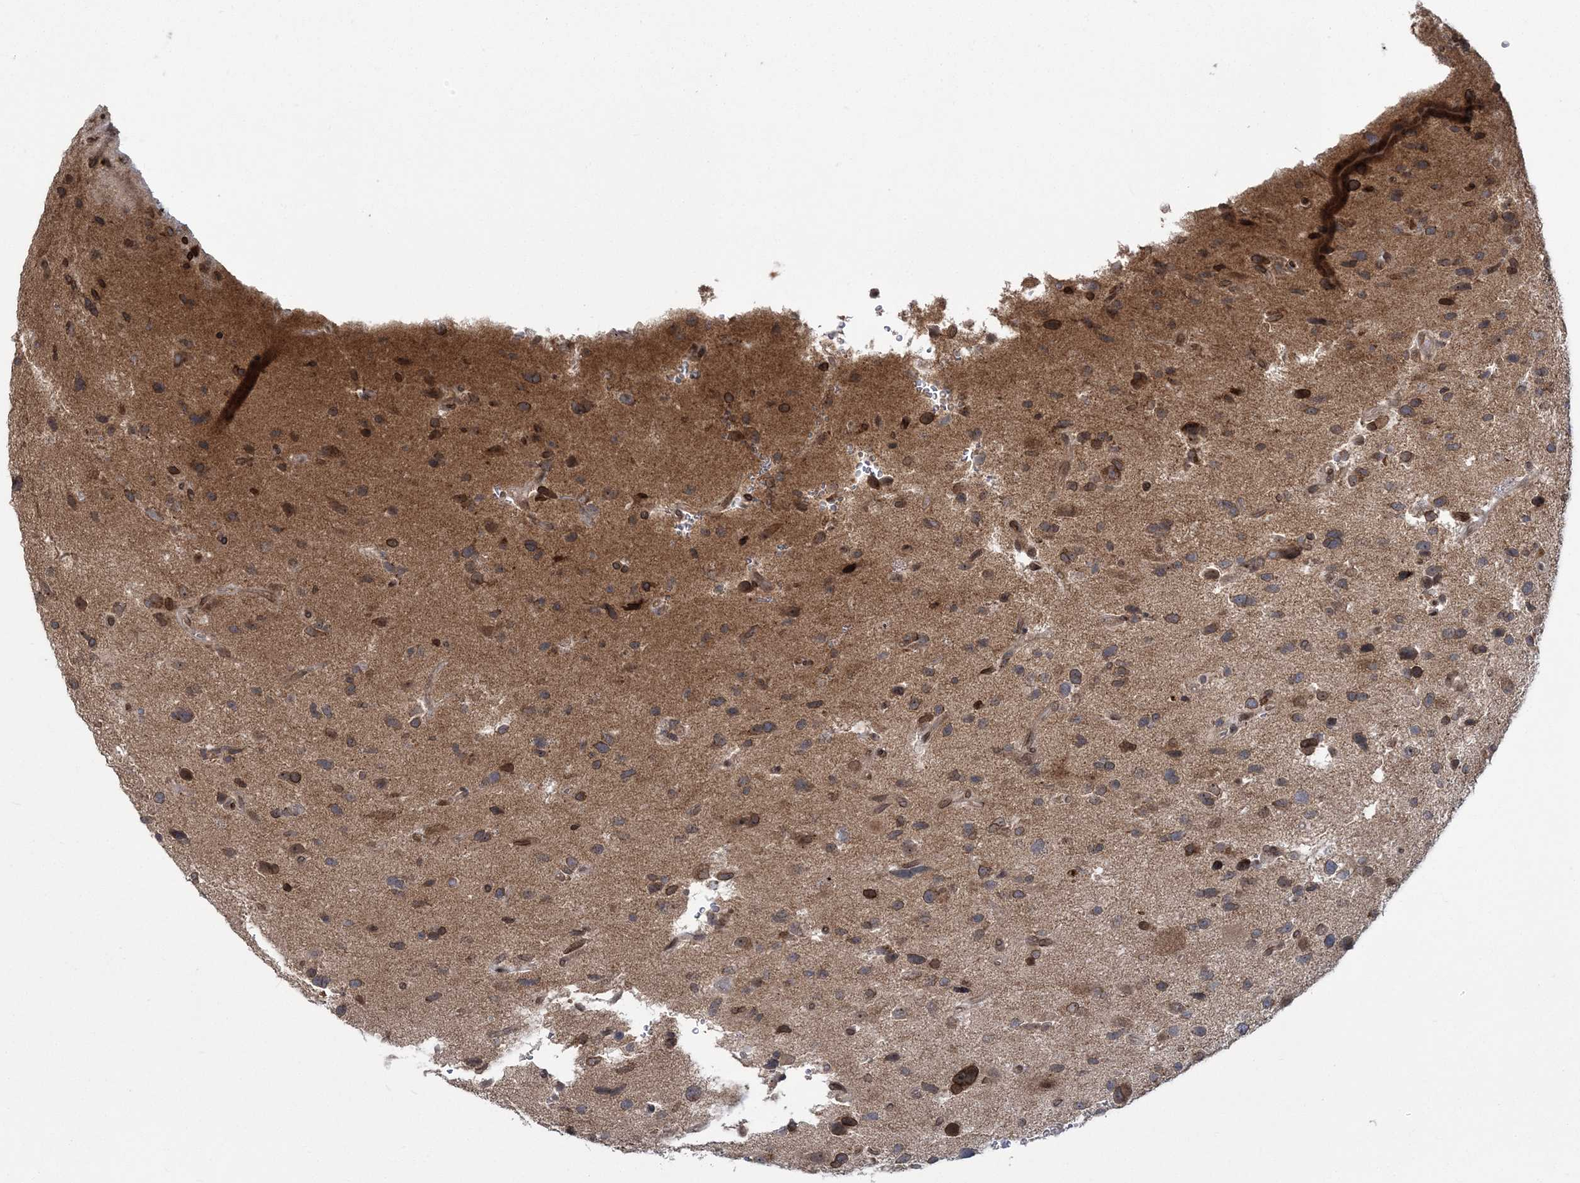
{"staining": {"intensity": "moderate", "quantity": "25%-75%", "location": "cytoplasmic/membranous,nuclear"}, "tissue": "glioma", "cell_type": "Tumor cells", "image_type": "cancer", "snomed": [{"axis": "morphology", "description": "Glioma, malignant, High grade"}, {"axis": "topography", "description": "Brain"}], "caption": "Tumor cells display moderate cytoplasmic/membranous and nuclear expression in about 25%-75% of cells in glioma.", "gene": "DNAJC27", "patient": {"sex": "male", "age": 33}}